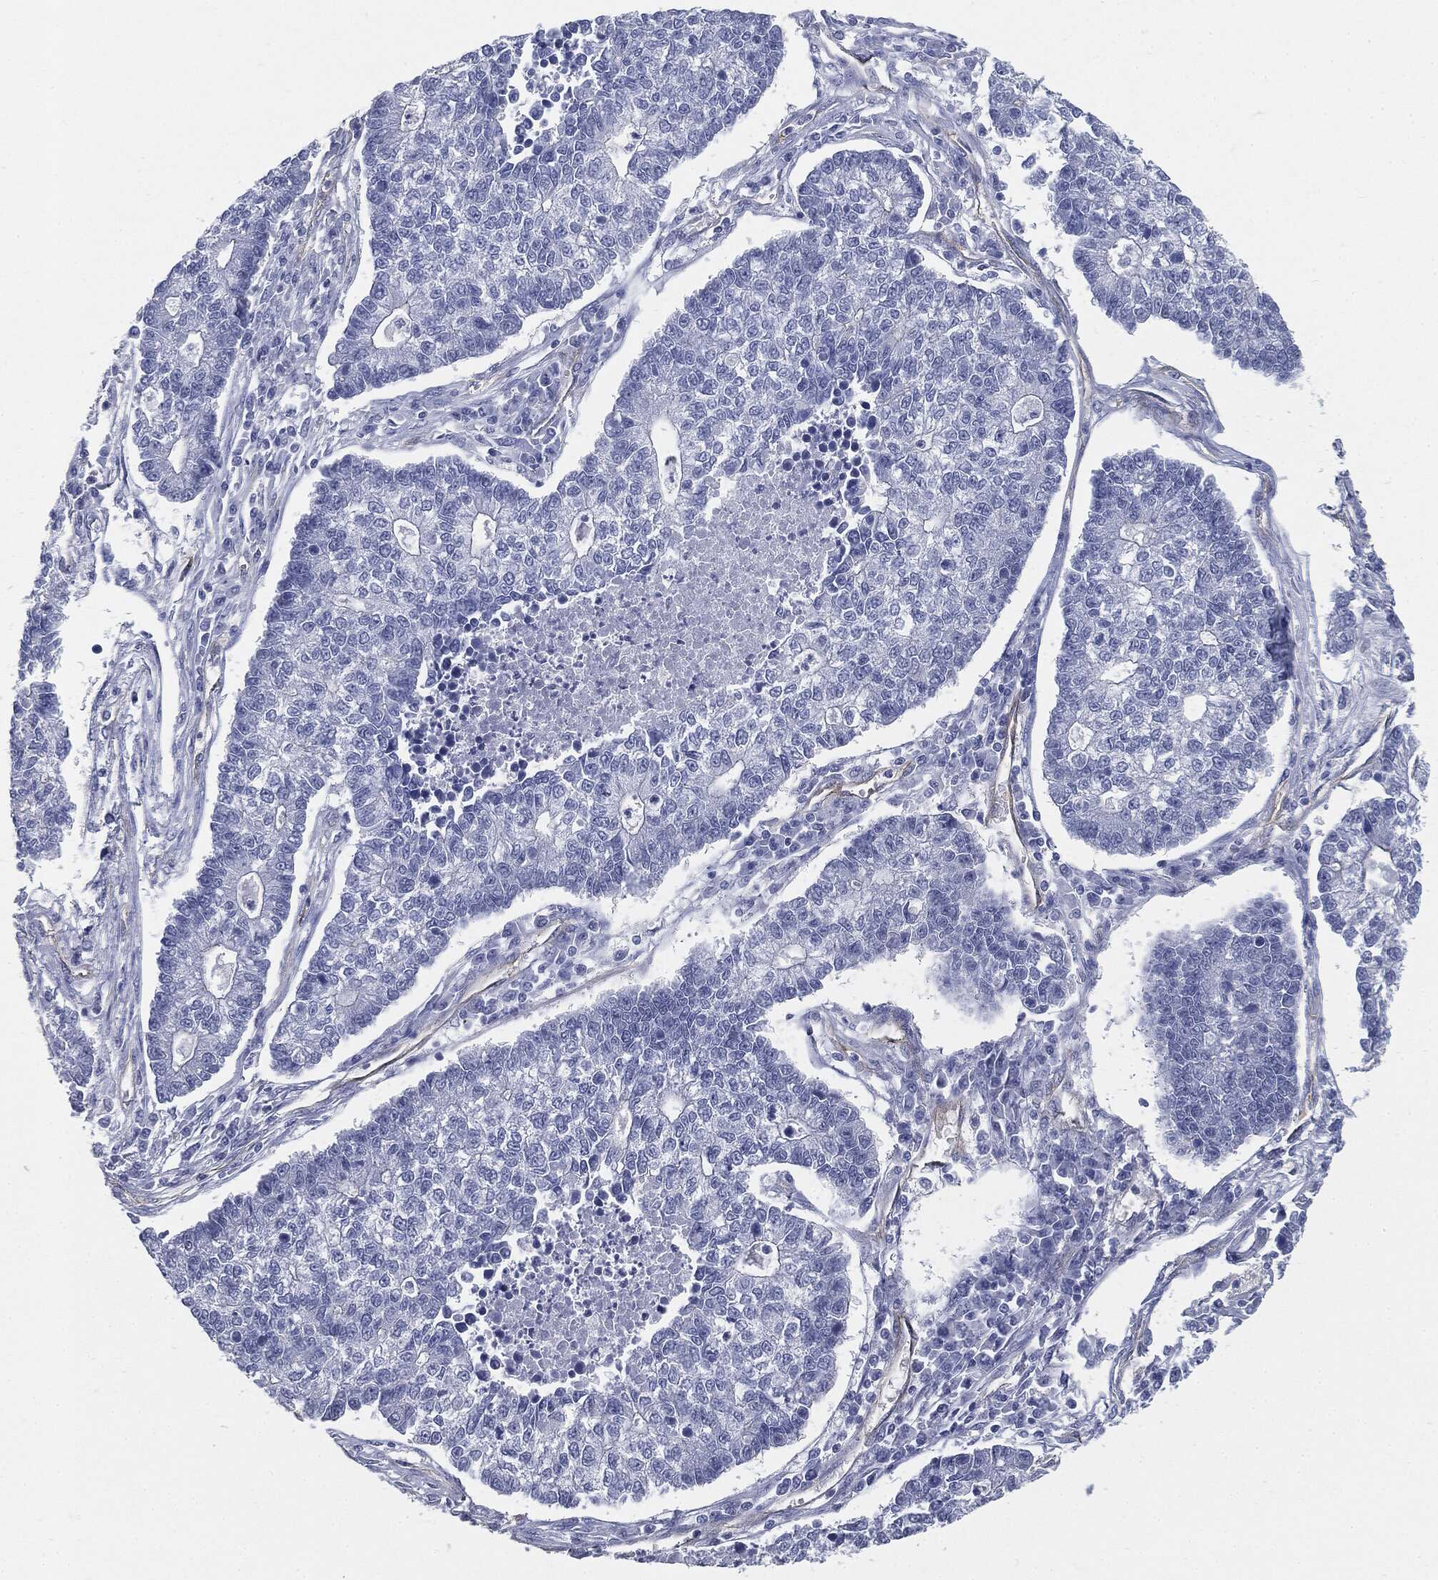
{"staining": {"intensity": "negative", "quantity": "none", "location": "none"}, "tissue": "lung cancer", "cell_type": "Tumor cells", "image_type": "cancer", "snomed": [{"axis": "morphology", "description": "Adenocarcinoma, NOS"}, {"axis": "topography", "description": "Lung"}], "caption": "Tumor cells are negative for protein expression in human lung cancer.", "gene": "MUC5AC", "patient": {"sex": "male", "age": 57}}